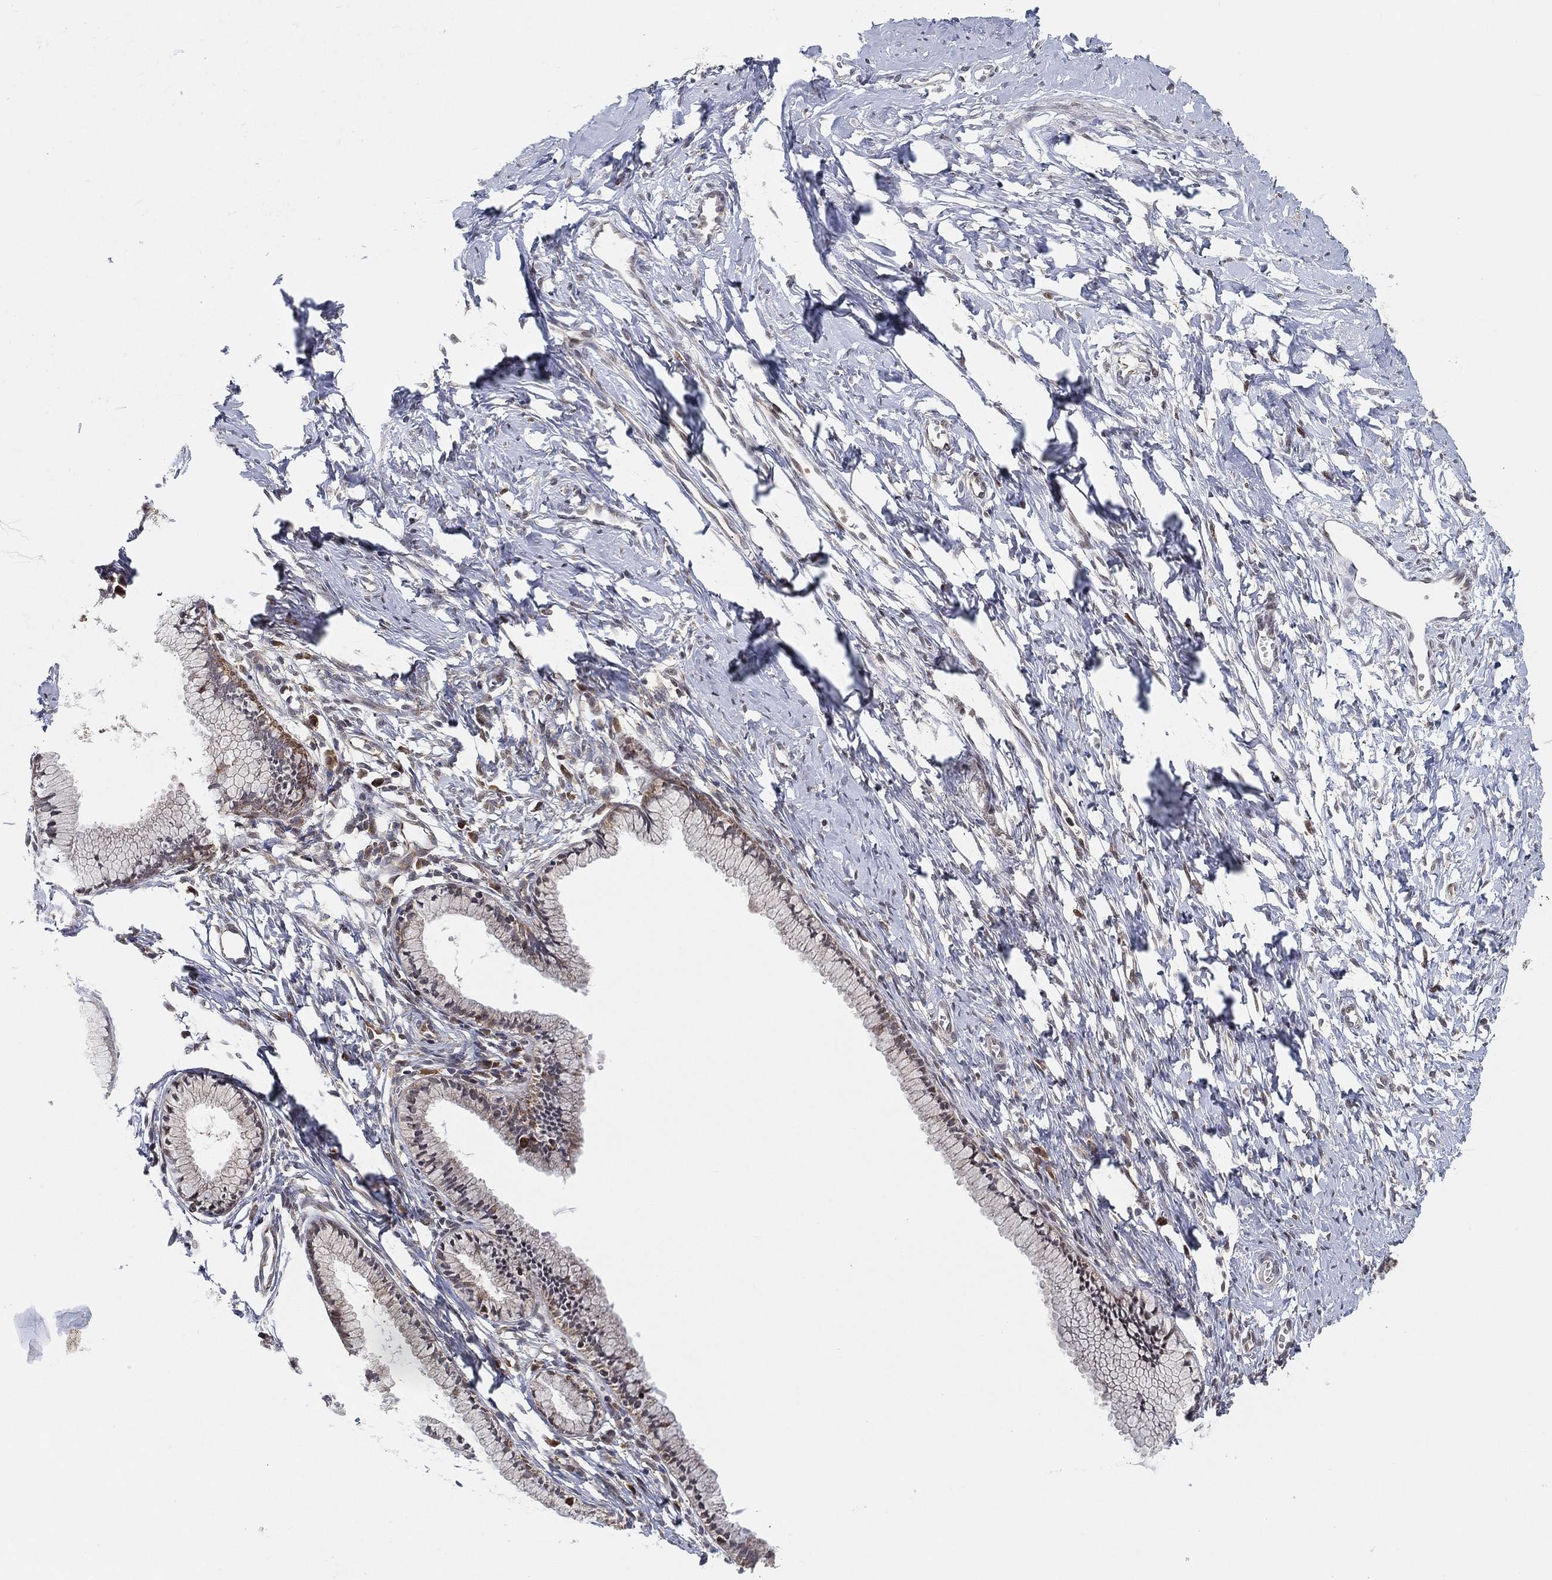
{"staining": {"intensity": "negative", "quantity": "none", "location": "none"}, "tissue": "cervix", "cell_type": "Glandular cells", "image_type": "normal", "snomed": [{"axis": "morphology", "description": "Normal tissue, NOS"}, {"axis": "topography", "description": "Cervix"}], "caption": "Immunohistochemical staining of benign cervix demonstrates no significant positivity in glandular cells.", "gene": "TMTC4", "patient": {"sex": "female", "age": 40}}